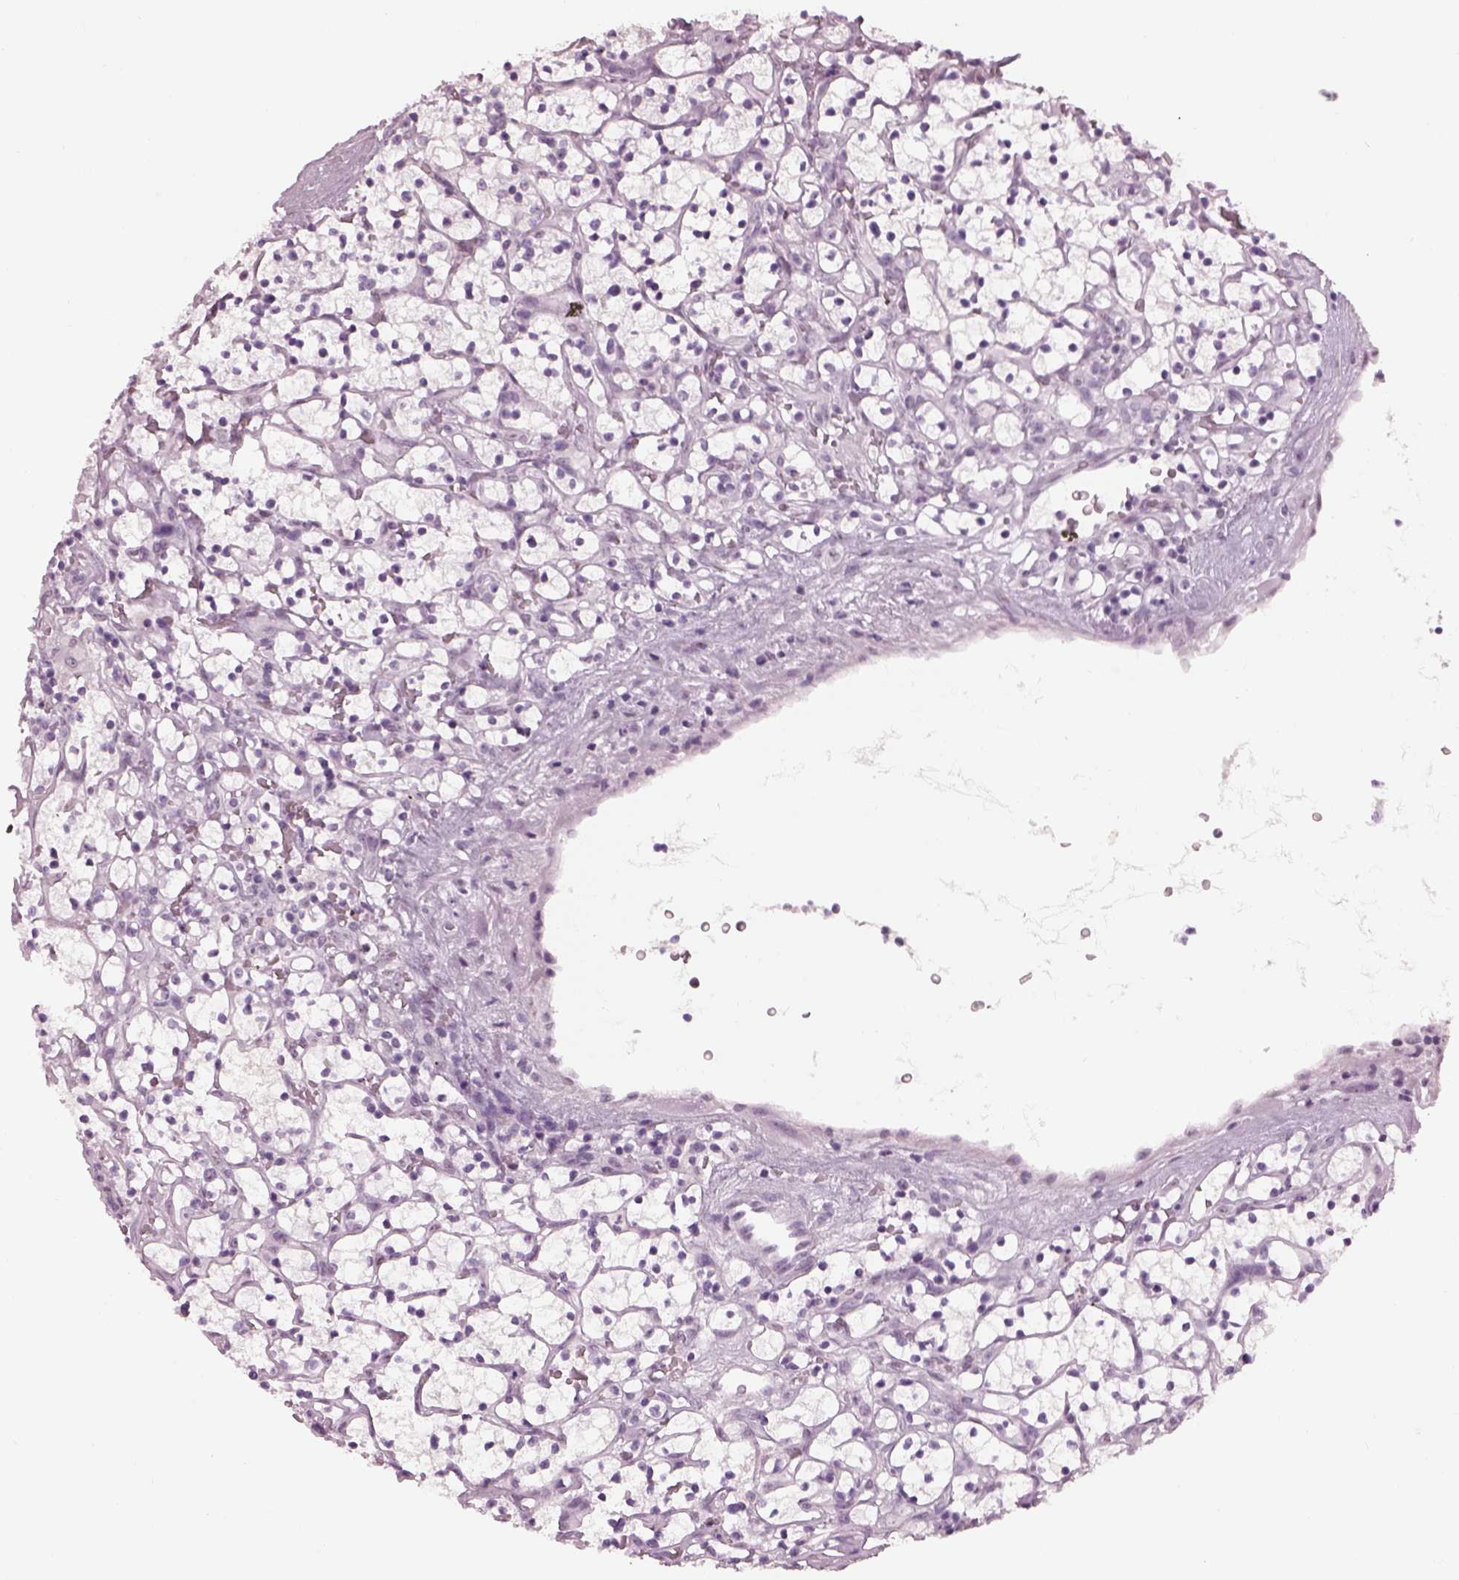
{"staining": {"intensity": "negative", "quantity": "none", "location": "none"}, "tissue": "renal cancer", "cell_type": "Tumor cells", "image_type": "cancer", "snomed": [{"axis": "morphology", "description": "Adenocarcinoma, NOS"}, {"axis": "topography", "description": "Kidney"}], "caption": "A high-resolution photomicrograph shows IHC staining of renal cancer, which demonstrates no significant staining in tumor cells.", "gene": "ADGRG2", "patient": {"sex": "female", "age": 64}}